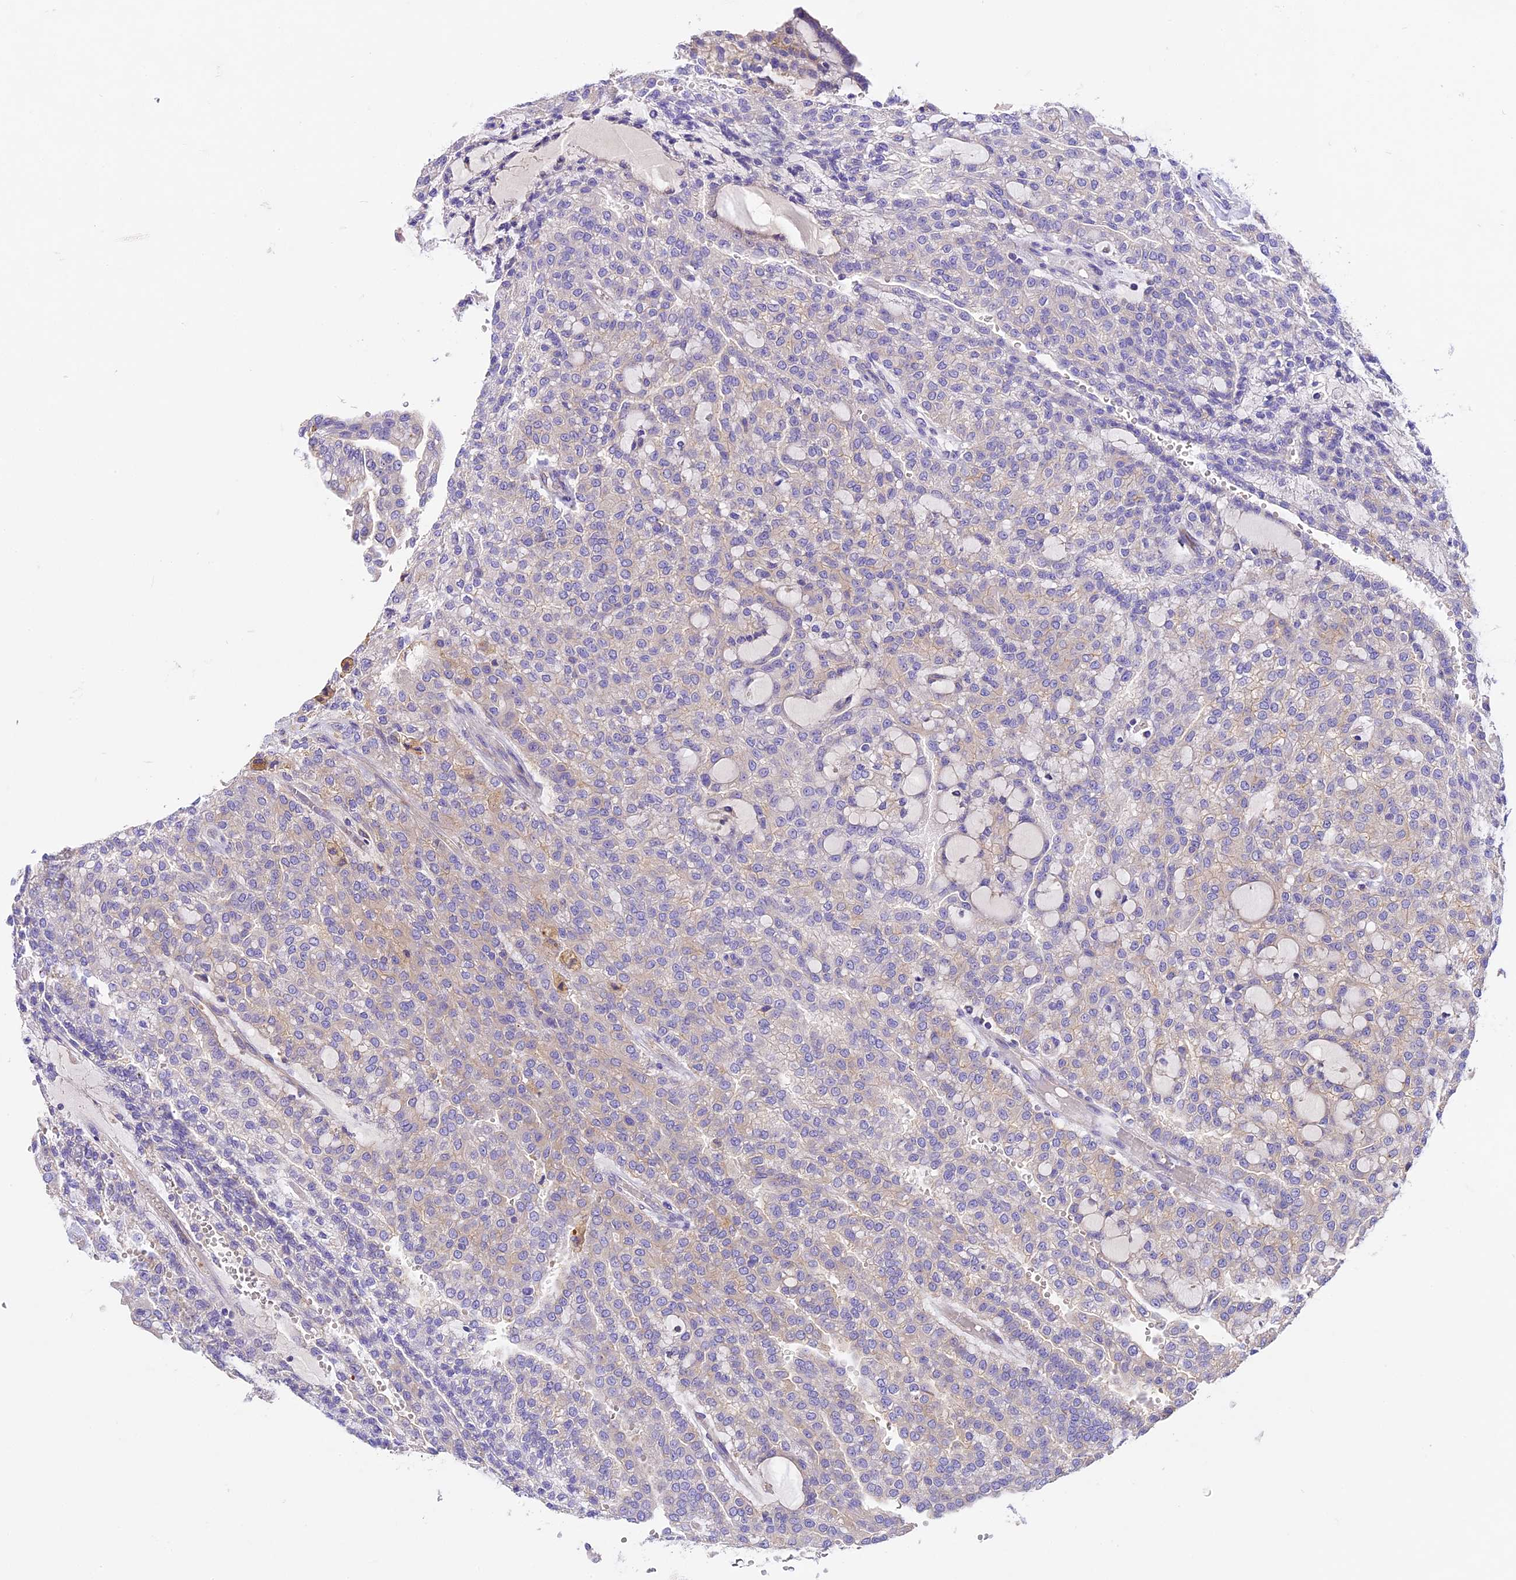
{"staining": {"intensity": "negative", "quantity": "none", "location": "none"}, "tissue": "renal cancer", "cell_type": "Tumor cells", "image_type": "cancer", "snomed": [{"axis": "morphology", "description": "Adenocarcinoma, NOS"}, {"axis": "topography", "description": "Kidney"}], "caption": "Immunohistochemistry photomicrograph of human renal adenocarcinoma stained for a protein (brown), which demonstrates no expression in tumor cells.", "gene": "PEMT", "patient": {"sex": "male", "age": 63}}